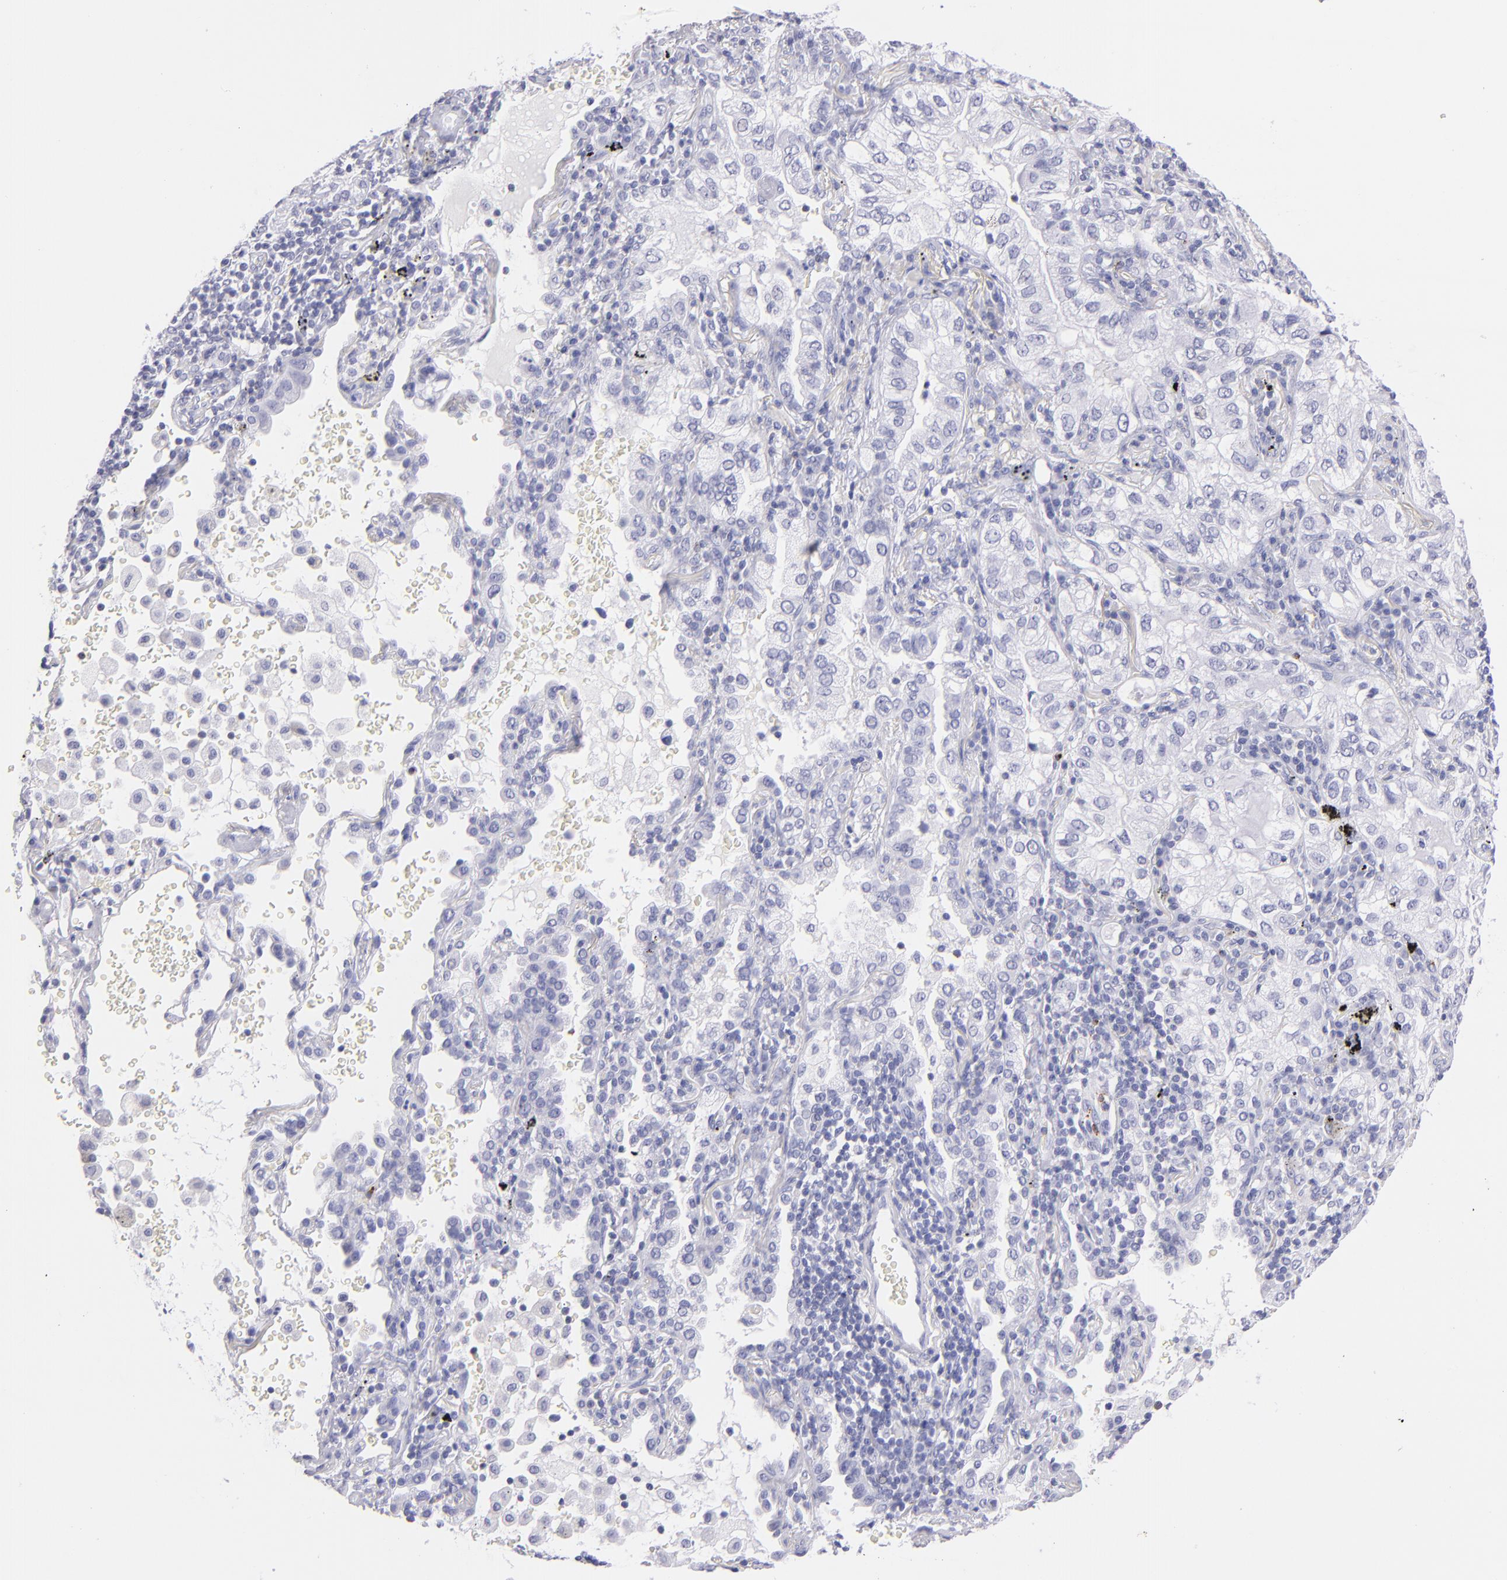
{"staining": {"intensity": "negative", "quantity": "none", "location": "none"}, "tissue": "lung cancer", "cell_type": "Tumor cells", "image_type": "cancer", "snomed": [{"axis": "morphology", "description": "Adenocarcinoma, NOS"}, {"axis": "topography", "description": "Lung"}], "caption": "Tumor cells show no significant positivity in lung cancer.", "gene": "PRF1", "patient": {"sex": "female", "age": 50}}